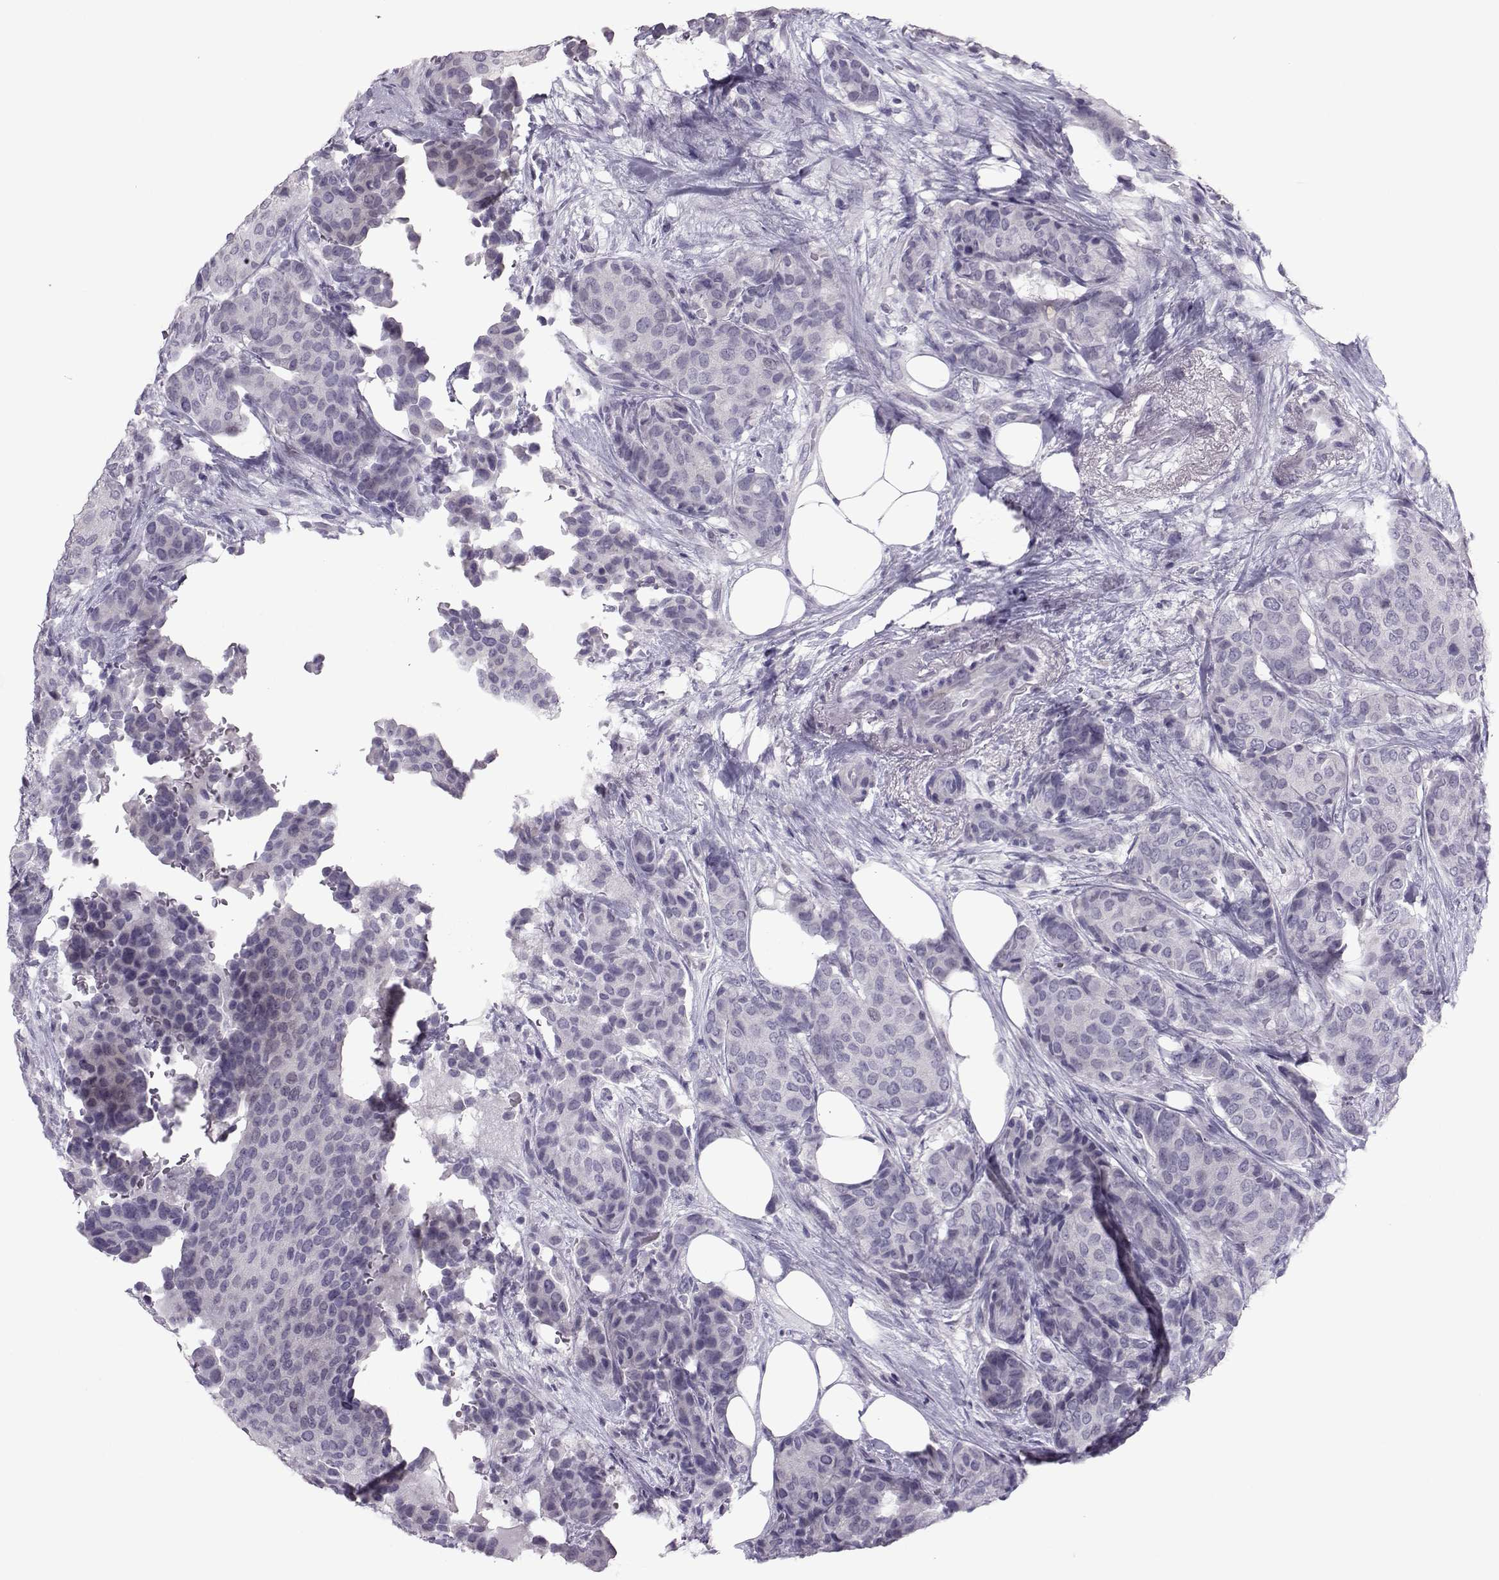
{"staining": {"intensity": "negative", "quantity": "none", "location": "none"}, "tissue": "breast cancer", "cell_type": "Tumor cells", "image_type": "cancer", "snomed": [{"axis": "morphology", "description": "Duct carcinoma"}, {"axis": "topography", "description": "Breast"}], "caption": "Breast infiltrating ductal carcinoma was stained to show a protein in brown. There is no significant expression in tumor cells.", "gene": "ASRGL1", "patient": {"sex": "female", "age": 75}}